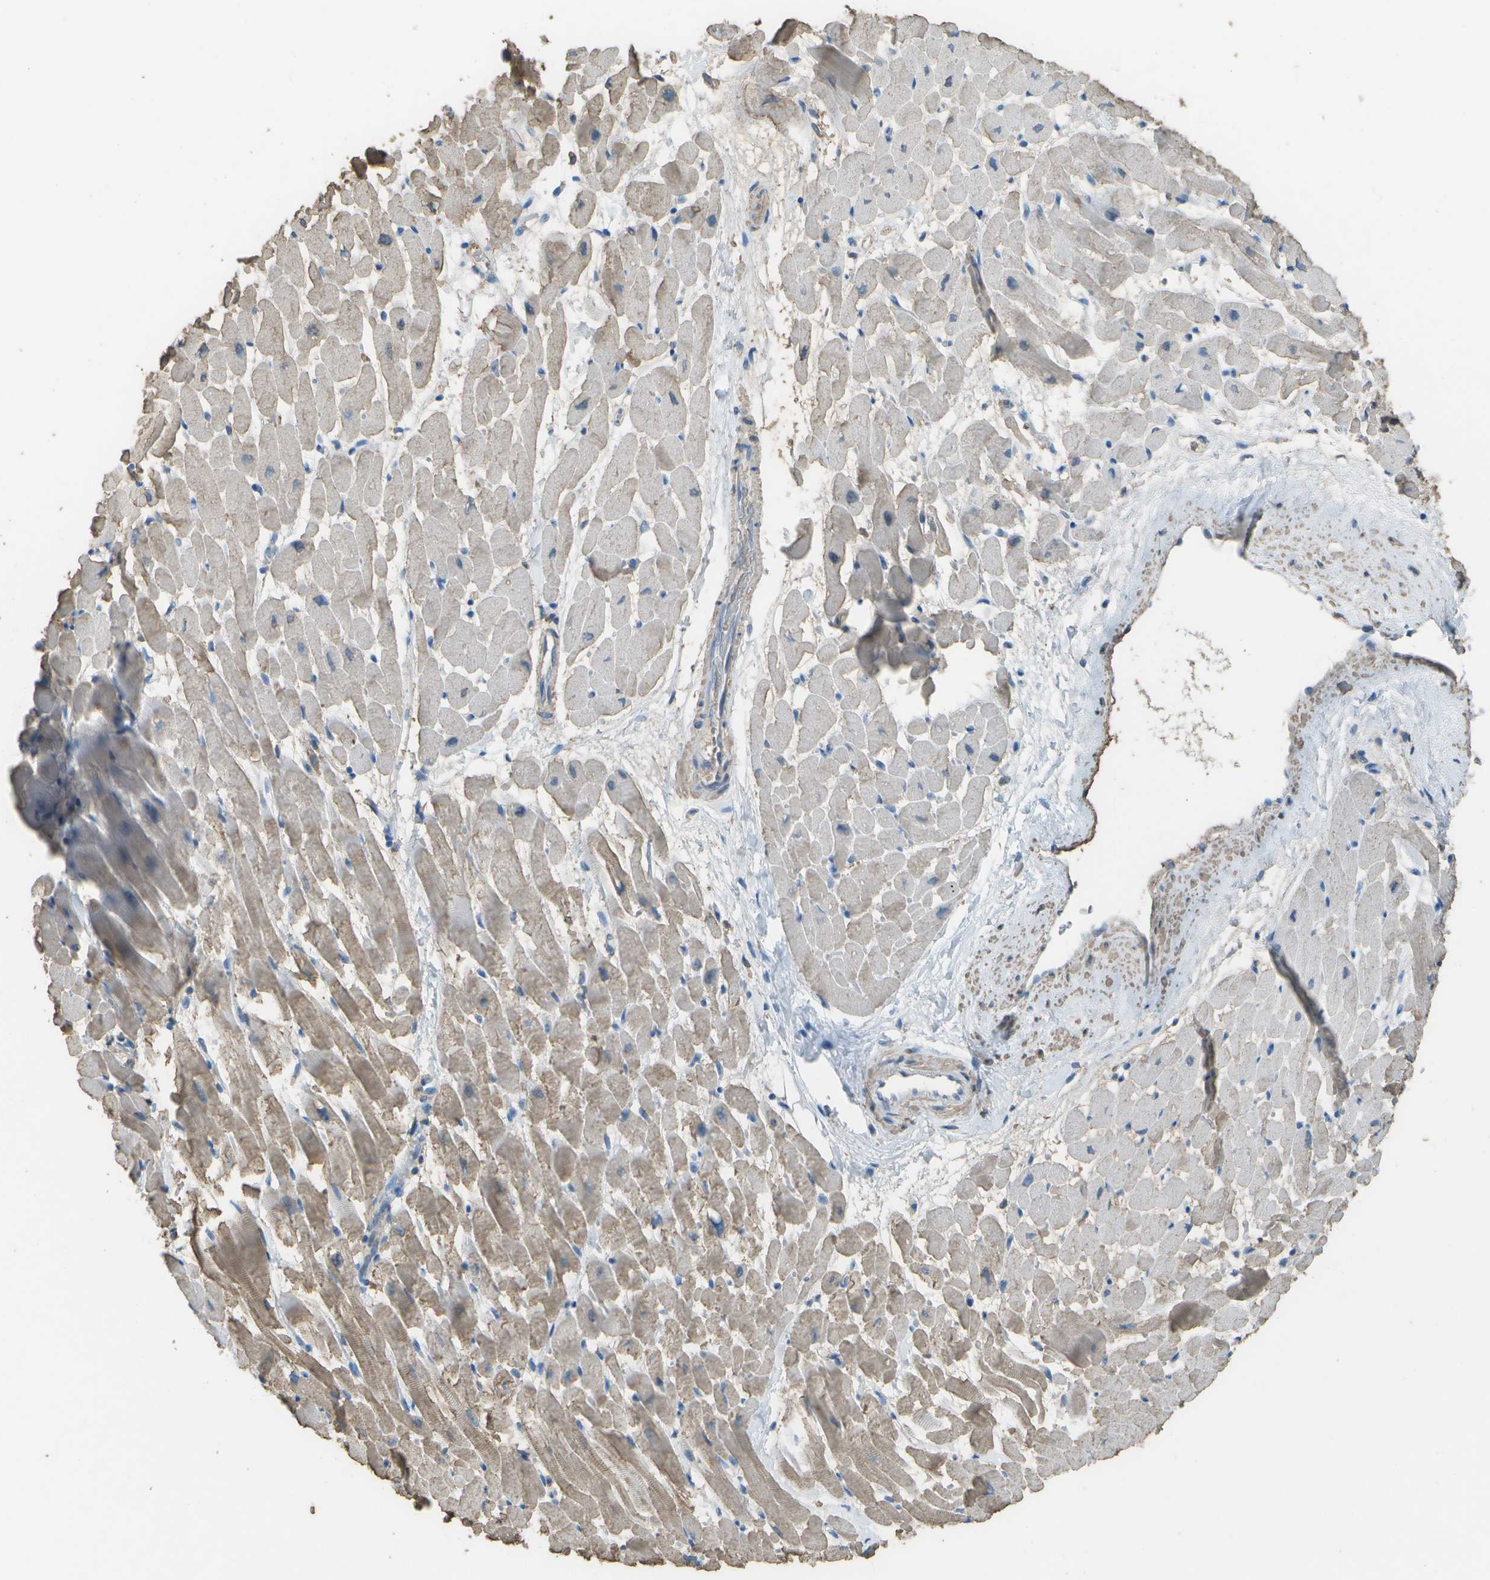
{"staining": {"intensity": "moderate", "quantity": "25%-75%", "location": "cytoplasmic/membranous"}, "tissue": "heart muscle", "cell_type": "Cardiomyocytes", "image_type": "normal", "snomed": [{"axis": "morphology", "description": "Normal tissue, NOS"}, {"axis": "topography", "description": "Heart"}], "caption": "A brown stain highlights moderate cytoplasmic/membranous positivity of a protein in cardiomyocytes of unremarkable human heart muscle.", "gene": "CYP4F11", "patient": {"sex": "male", "age": 45}}